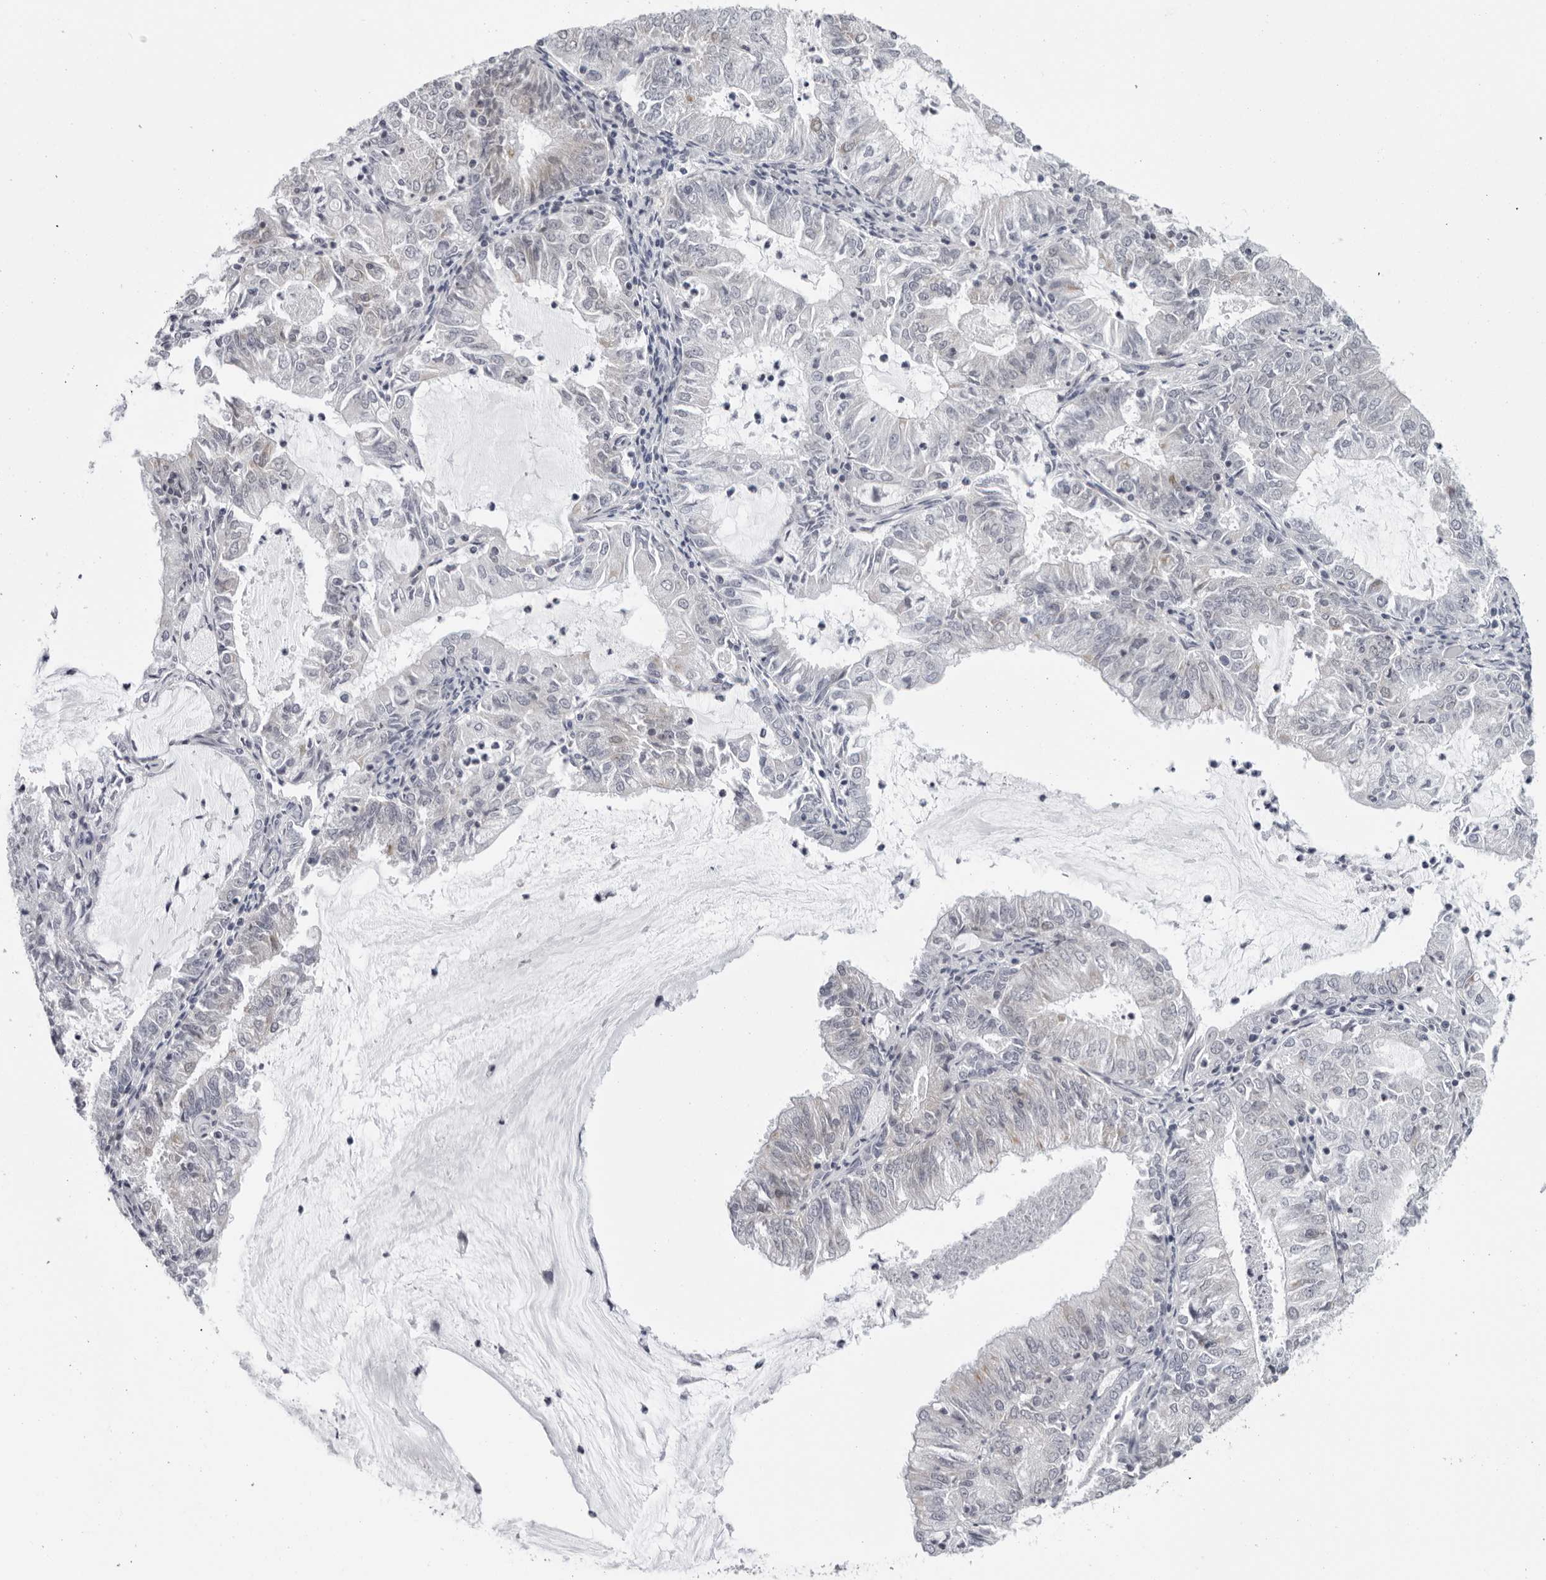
{"staining": {"intensity": "negative", "quantity": "none", "location": "none"}, "tissue": "endometrial cancer", "cell_type": "Tumor cells", "image_type": "cancer", "snomed": [{"axis": "morphology", "description": "Adenocarcinoma, NOS"}, {"axis": "topography", "description": "Endometrium"}], "caption": "High magnification brightfield microscopy of endometrial cancer (adenocarcinoma) stained with DAB (3,3'-diaminobenzidine) (brown) and counterstained with hematoxylin (blue): tumor cells show no significant positivity.", "gene": "CPT2", "patient": {"sex": "female", "age": 57}}